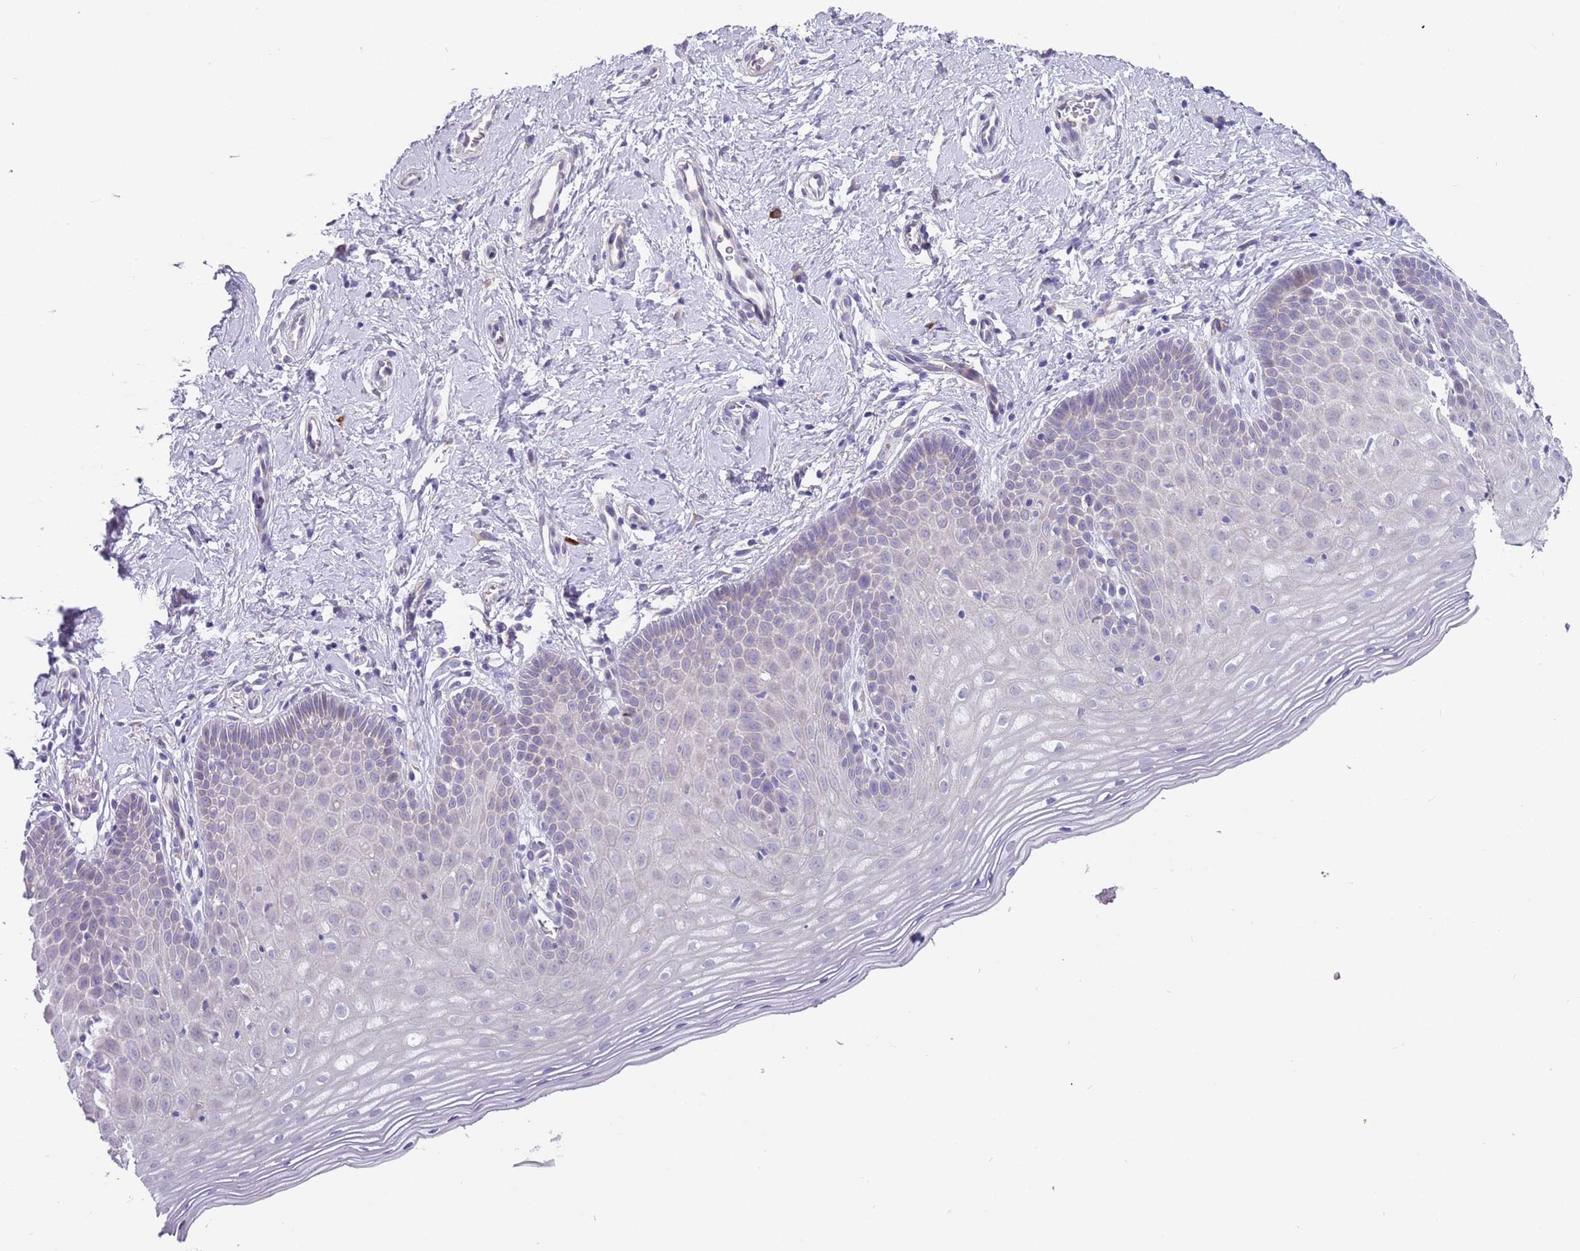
{"staining": {"intensity": "negative", "quantity": "none", "location": "none"}, "tissue": "cervix", "cell_type": "Glandular cells", "image_type": "normal", "snomed": [{"axis": "morphology", "description": "Normal tissue, NOS"}, {"axis": "topography", "description": "Cervix"}], "caption": "IHC photomicrograph of unremarkable human cervix stained for a protein (brown), which demonstrates no staining in glandular cells. The staining was performed using DAB (3,3'-diaminobenzidine) to visualize the protein expression in brown, while the nuclei were stained in blue with hematoxylin (Magnification: 20x).", "gene": "TNRC6C", "patient": {"sex": "female", "age": 36}}